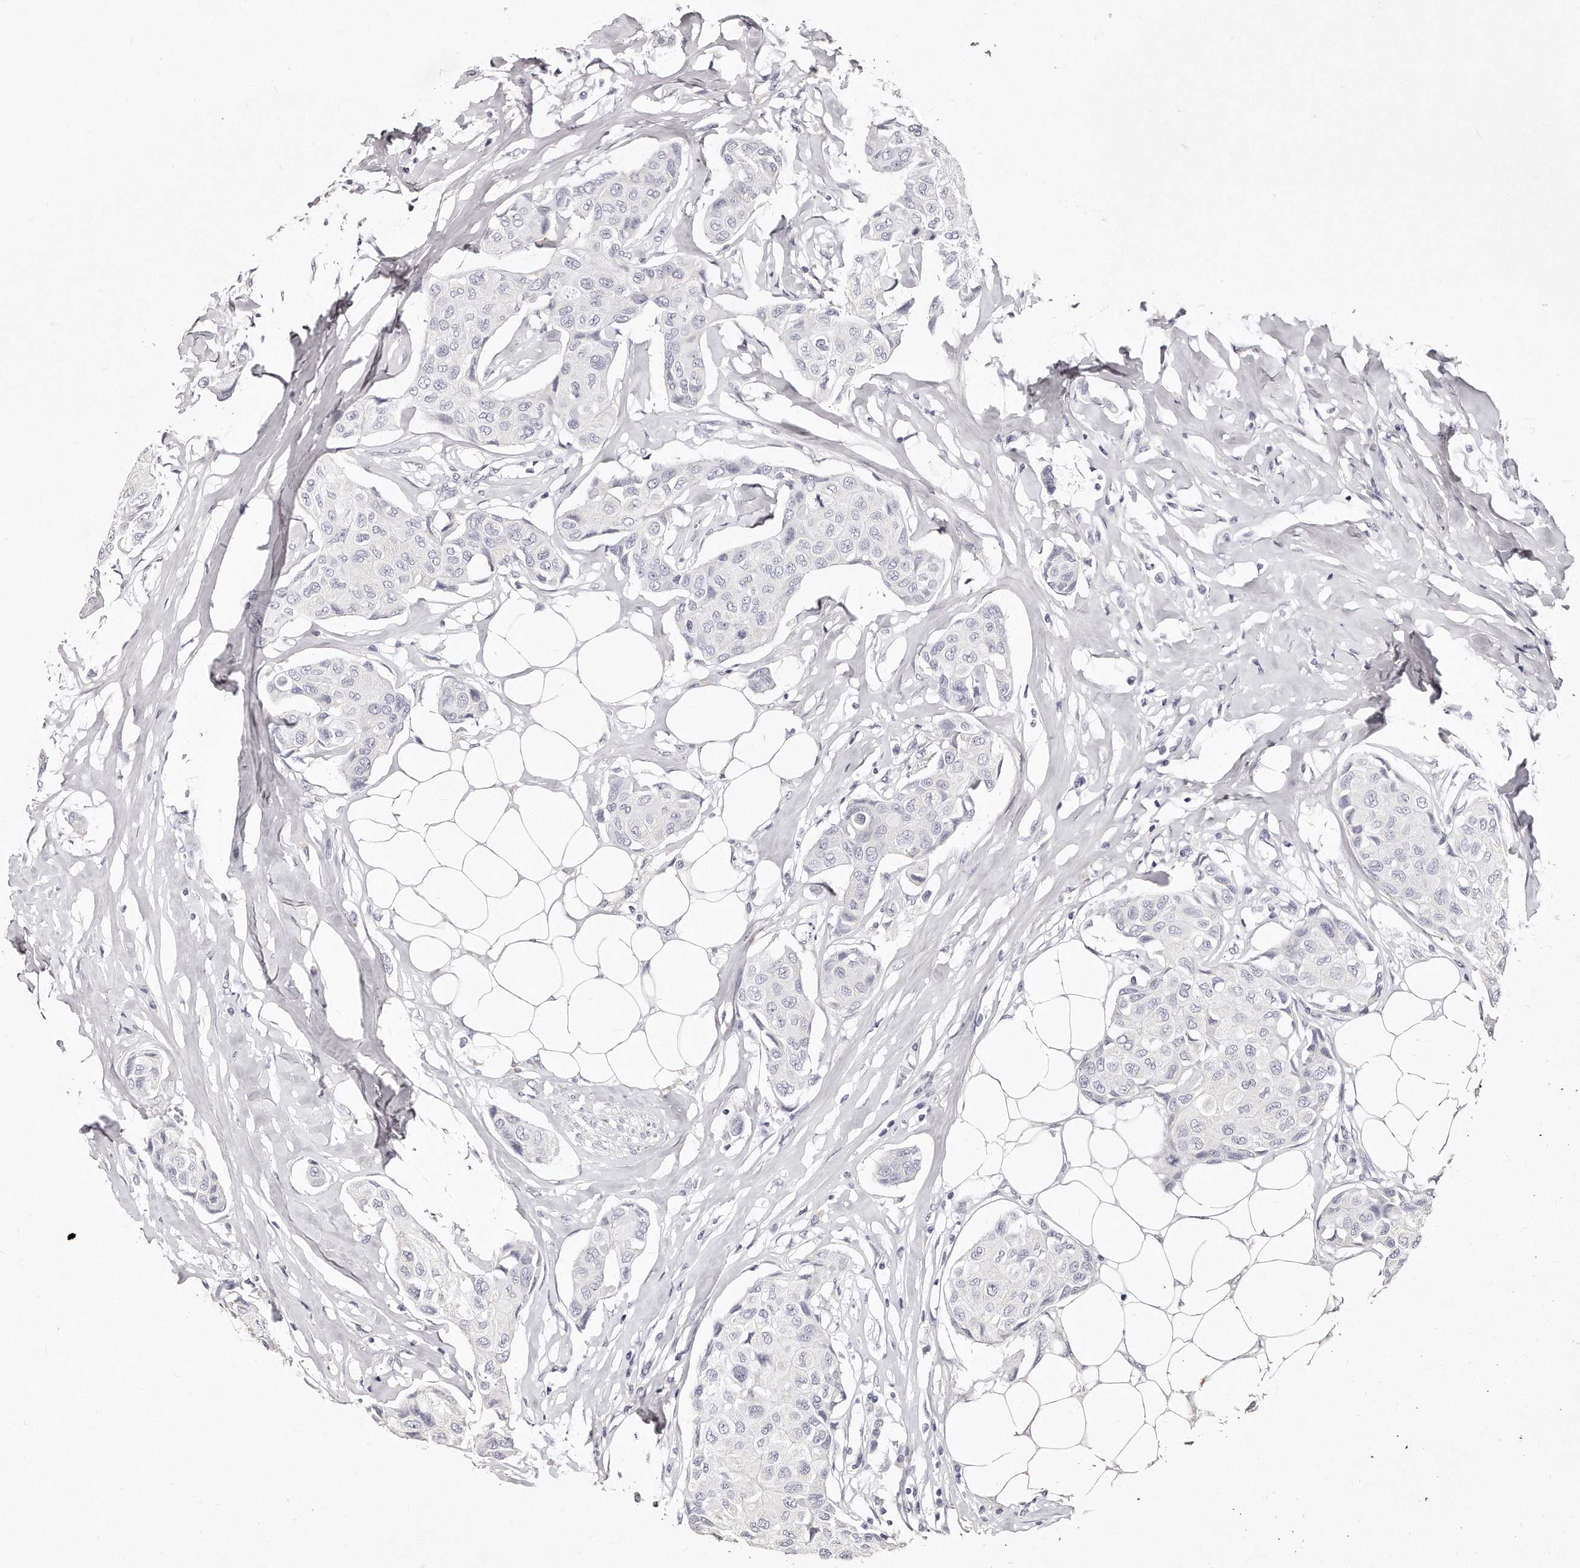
{"staining": {"intensity": "negative", "quantity": "none", "location": "none"}, "tissue": "breast cancer", "cell_type": "Tumor cells", "image_type": "cancer", "snomed": [{"axis": "morphology", "description": "Duct carcinoma"}, {"axis": "topography", "description": "Breast"}], "caption": "Immunohistochemistry (IHC) of breast cancer (invasive ductal carcinoma) shows no staining in tumor cells.", "gene": "GDA", "patient": {"sex": "female", "age": 80}}